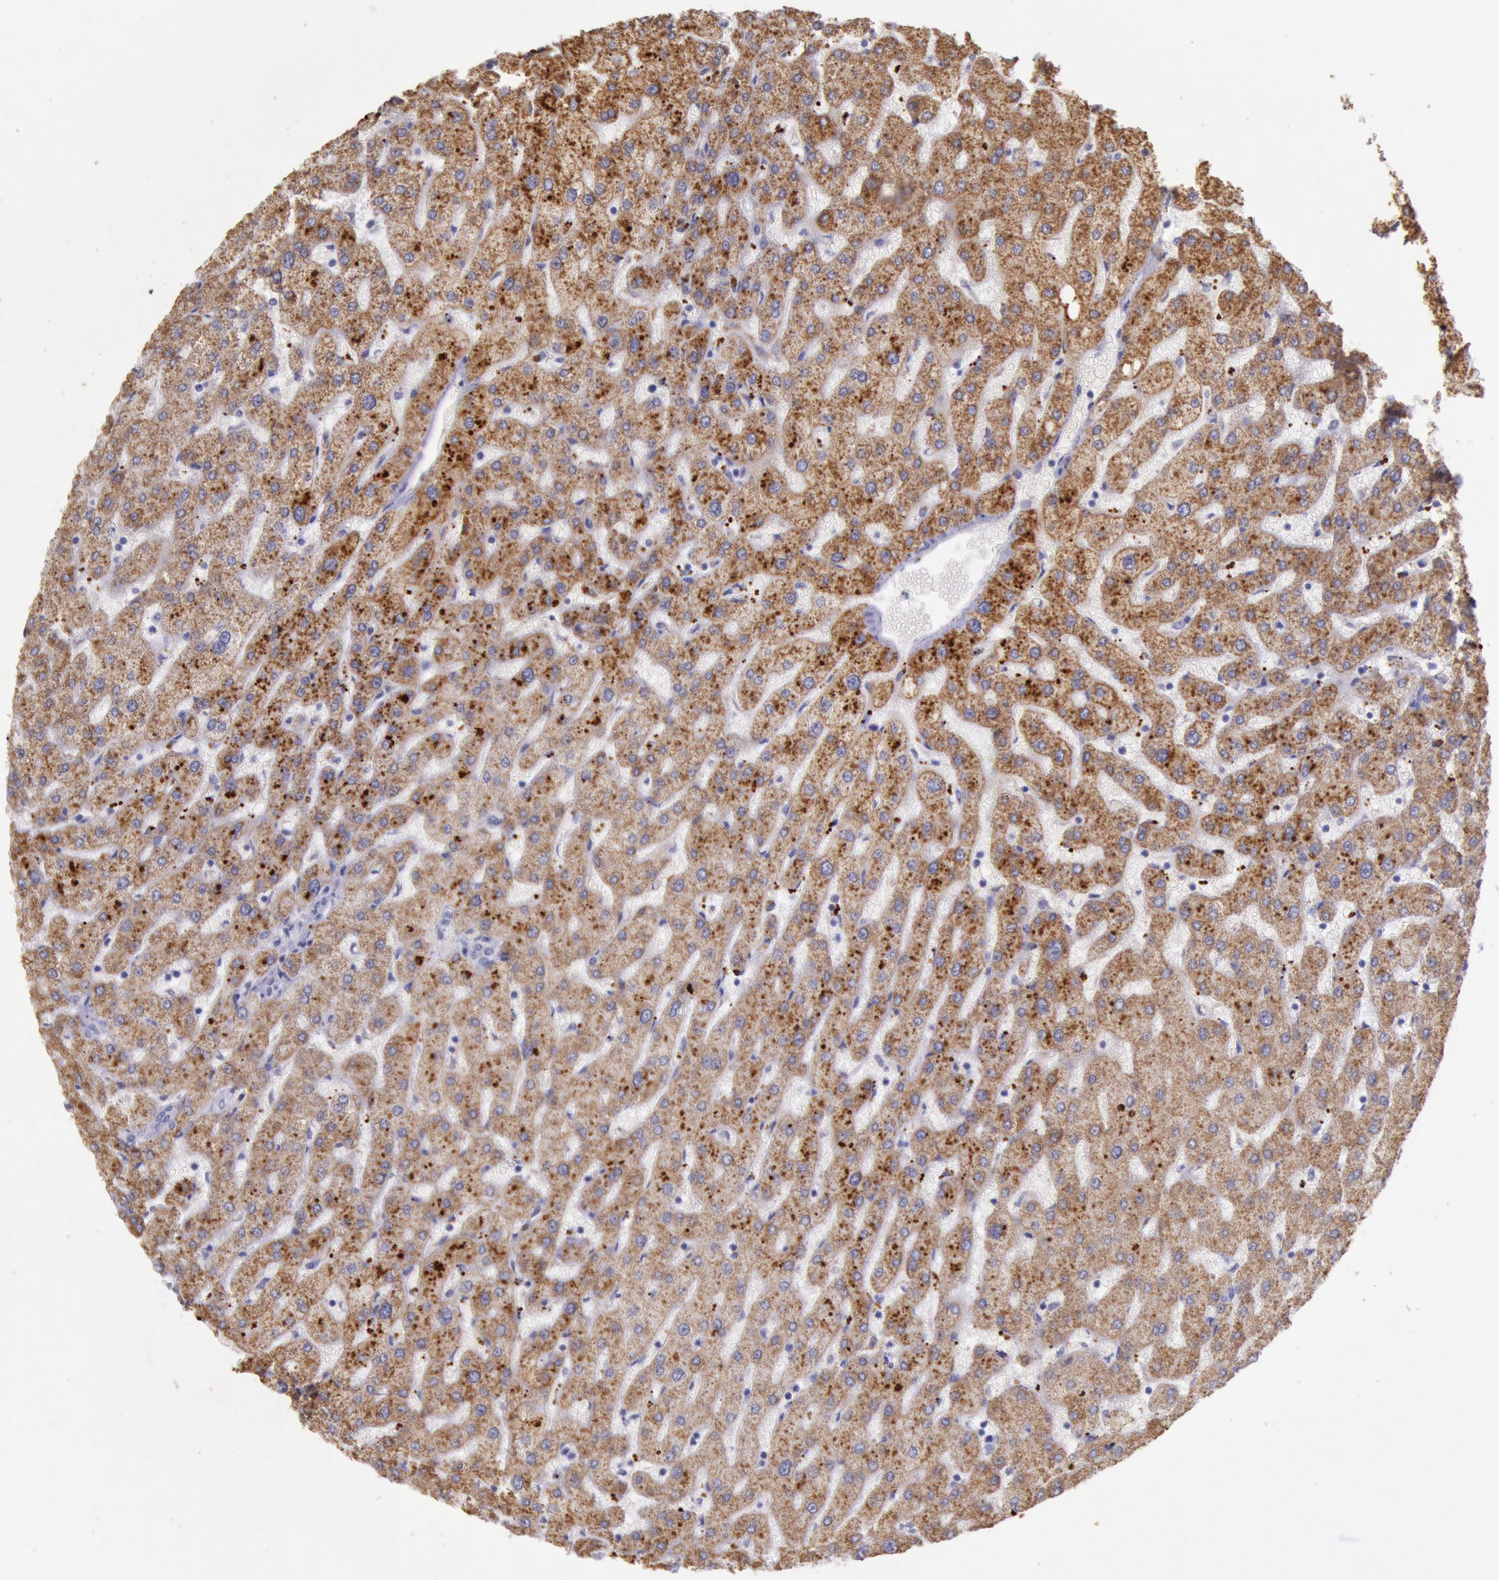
{"staining": {"intensity": "negative", "quantity": "none", "location": "none"}, "tissue": "liver", "cell_type": "Cholangiocytes", "image_type": "normal", "snomed": [{"axis": "morphology", "description": "Normal tissue, NOS"}, {"axis": "topography", "description": "Liver"}], "caption": "An IHC micrograph of unremarkable liver is shown. There is no staining in cholangiocytes of liver. (Immunohistochemistry (ihc), brightfield microscopy, high magnification).", "gene": "FRMD6", "patient": {"sex": "male", "age": 67}}